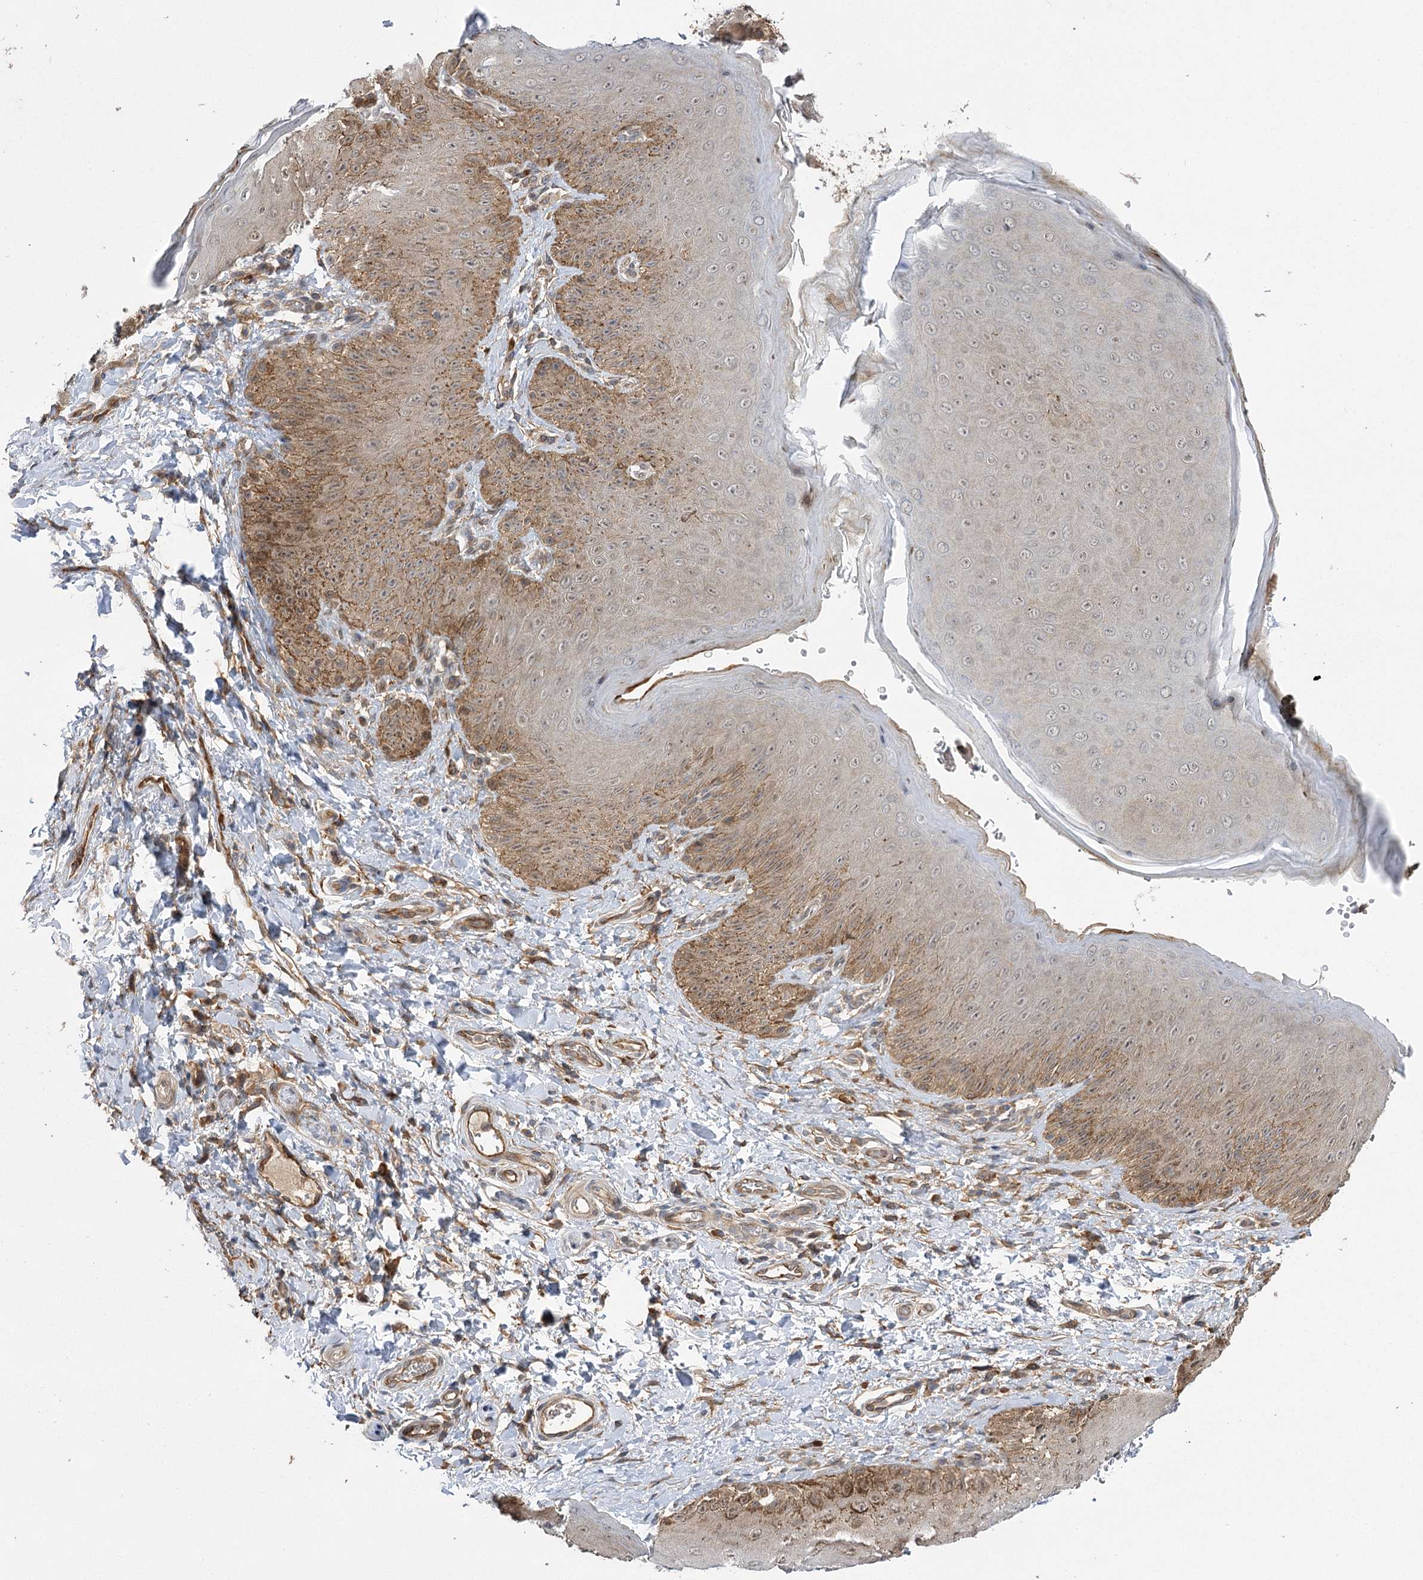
{"staining": {"intensity": "moderate", "quantity": ">75%", "location": "cytoplasmic/membranous,nuclear"}, "tissue": "skin", "cell_type": "Epidermal cells", "image_type": "normal", "snomed": [{"axis": "morphology", "description": "Normal tissue, NOS"}, {"axis": "topography", "description": "Anal"}], "caption": "Approximately >75% of epidermal cells in unremarkable skin display moderate cytoplasmic/membranous,nuclear protein expression as visualized by brown immunohistochemical staining.", "gene": "KCNN2", "patient": {"sex": "male", "age": 44}}